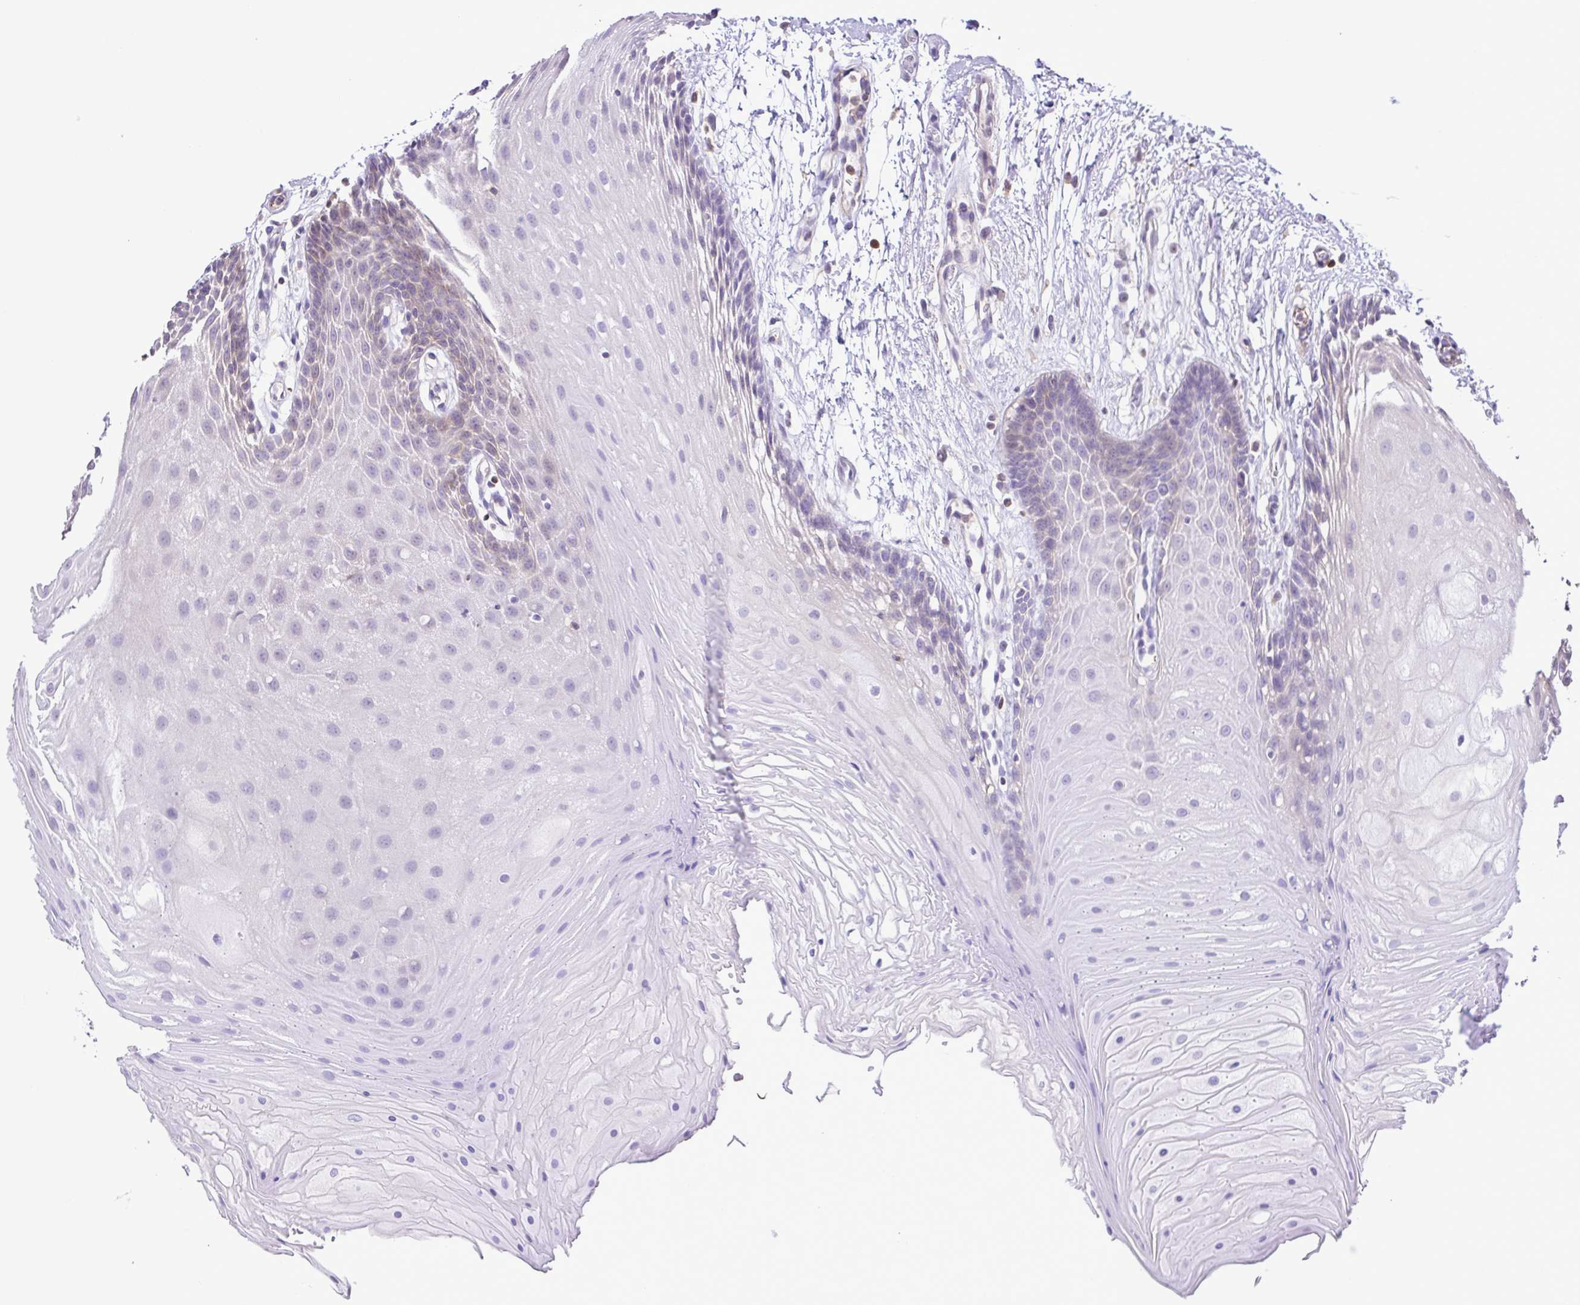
{"staining": {"intensity": "negative", "quantity": "none", "location": "none"}, "tissue": "oral mucosa", "cell_type": "Squamous epithelial cells", "image_type": "normal", "snomed": [{"axis": "morphology", "description": "Normal tissue, NOS"}, {"axis": "morphology", "description": "Squamous cell carcinoma, NOS"}, {"axis": "topography", "description": "Oral tissue"}, {"axis": "topography", "description": "Tounge, NOS"}, {"axis": "topography", "description": "Head-Neck"}], "caption": "Immunohistochemistry photomicrograph of benign human oral mucosa stained for a protein (brown), which exhibits no expression in squamous epithelial cells.", "gene": "CYP17A1", "patient": {"sex": "male", "age": 62}}